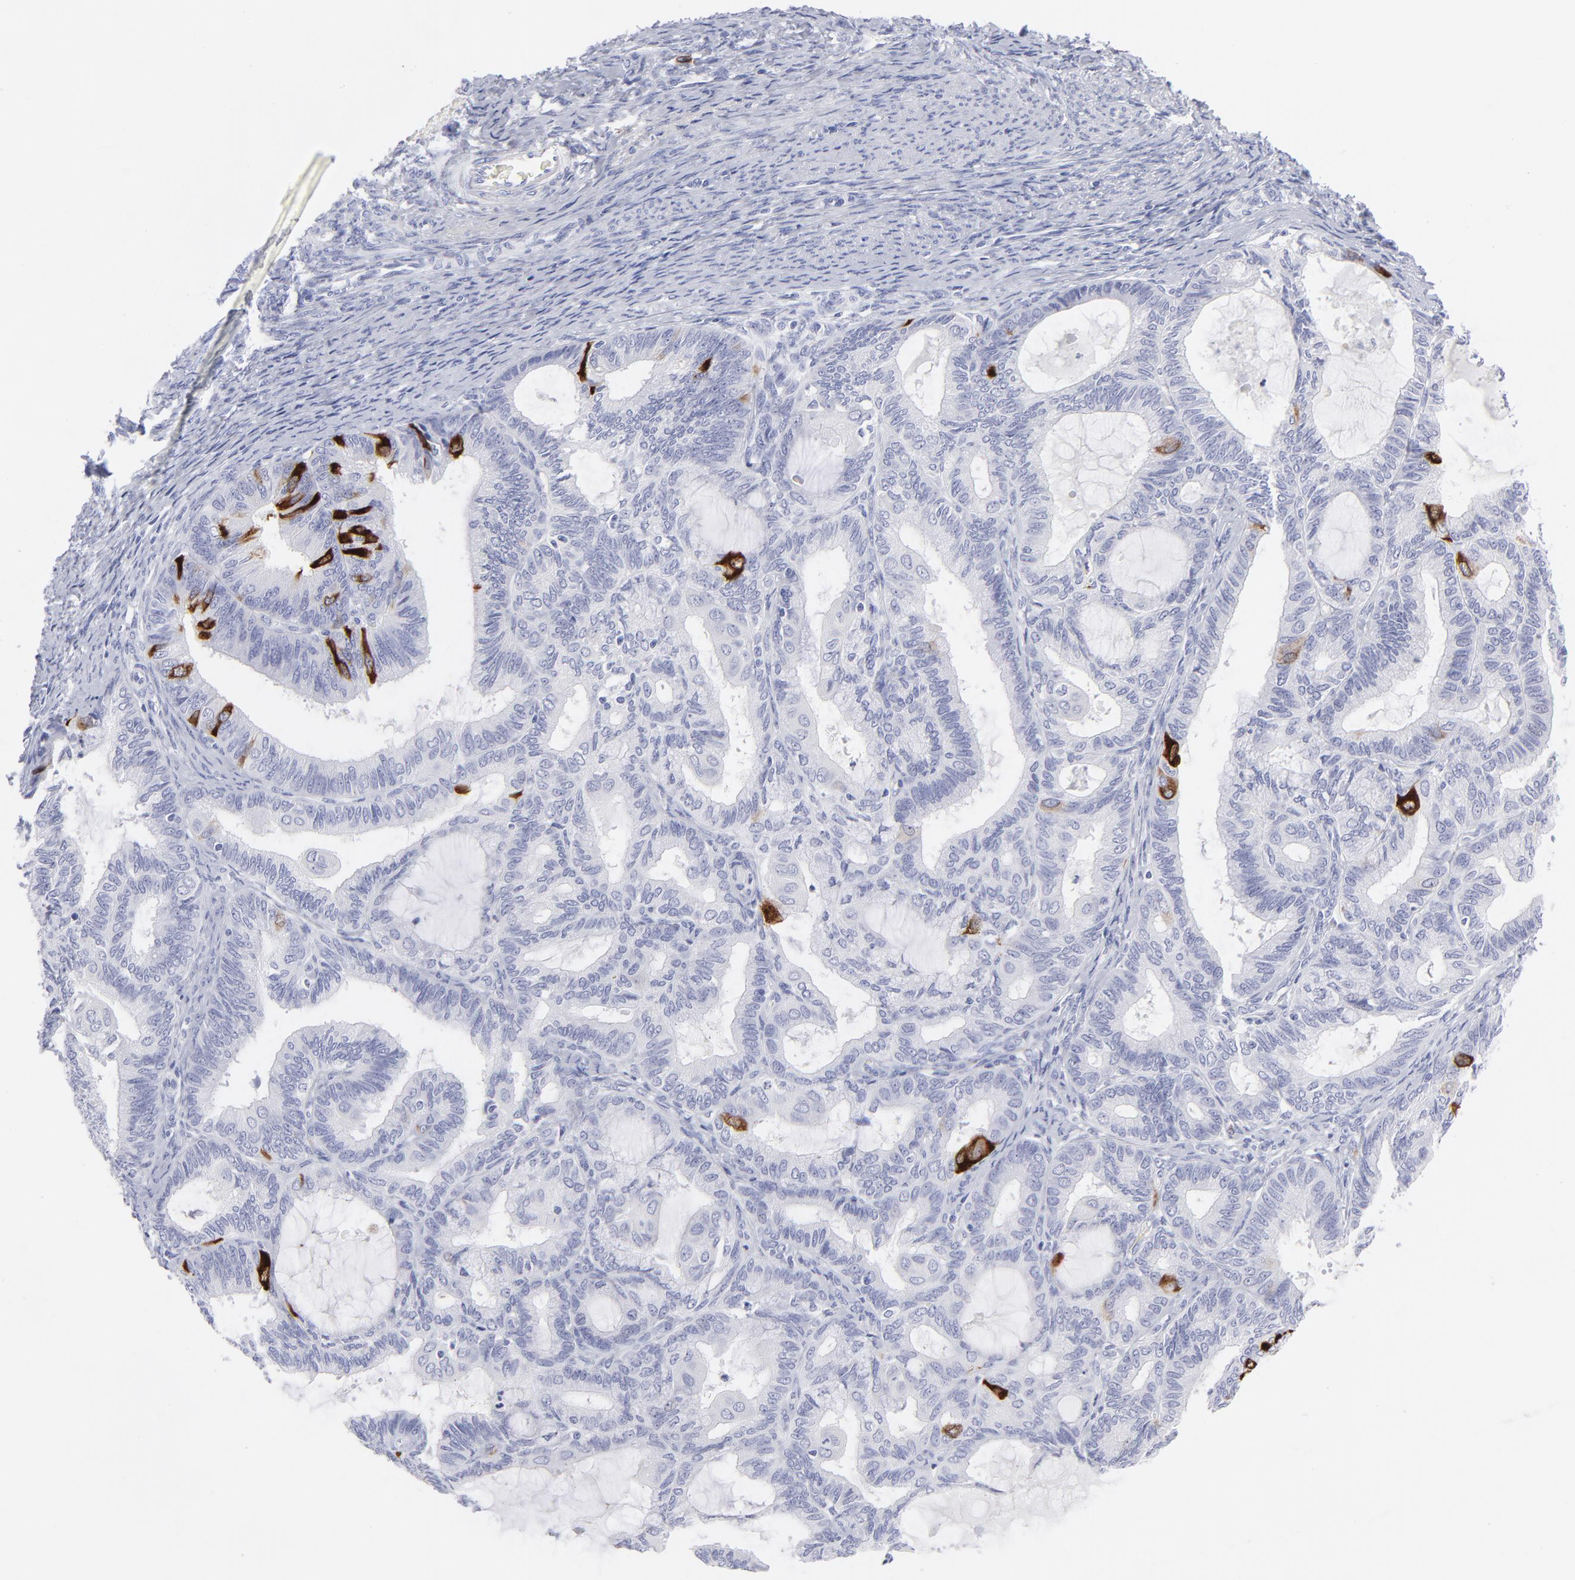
{"staining": {"intensity": "strong", "quantity": "<25%", "location": "cytoplasmic/membranous"}, "tissue": "endometrial cancer", "cell_type": "Tumor cells", "image_type": "cancer", "snomed": [{"axis": "morphology", "description": "Adenocarcinoma, NOS"}, {"axis": "topography", "description": "Endometrium"}], "caption": "Tumor cells reveal strong cytoplasmic/membranous expression in about <25% of cells in adenocarcinoma (endometrial).", "gene": "CCNB1", "patient": {"sex": "female", "age": 63}}